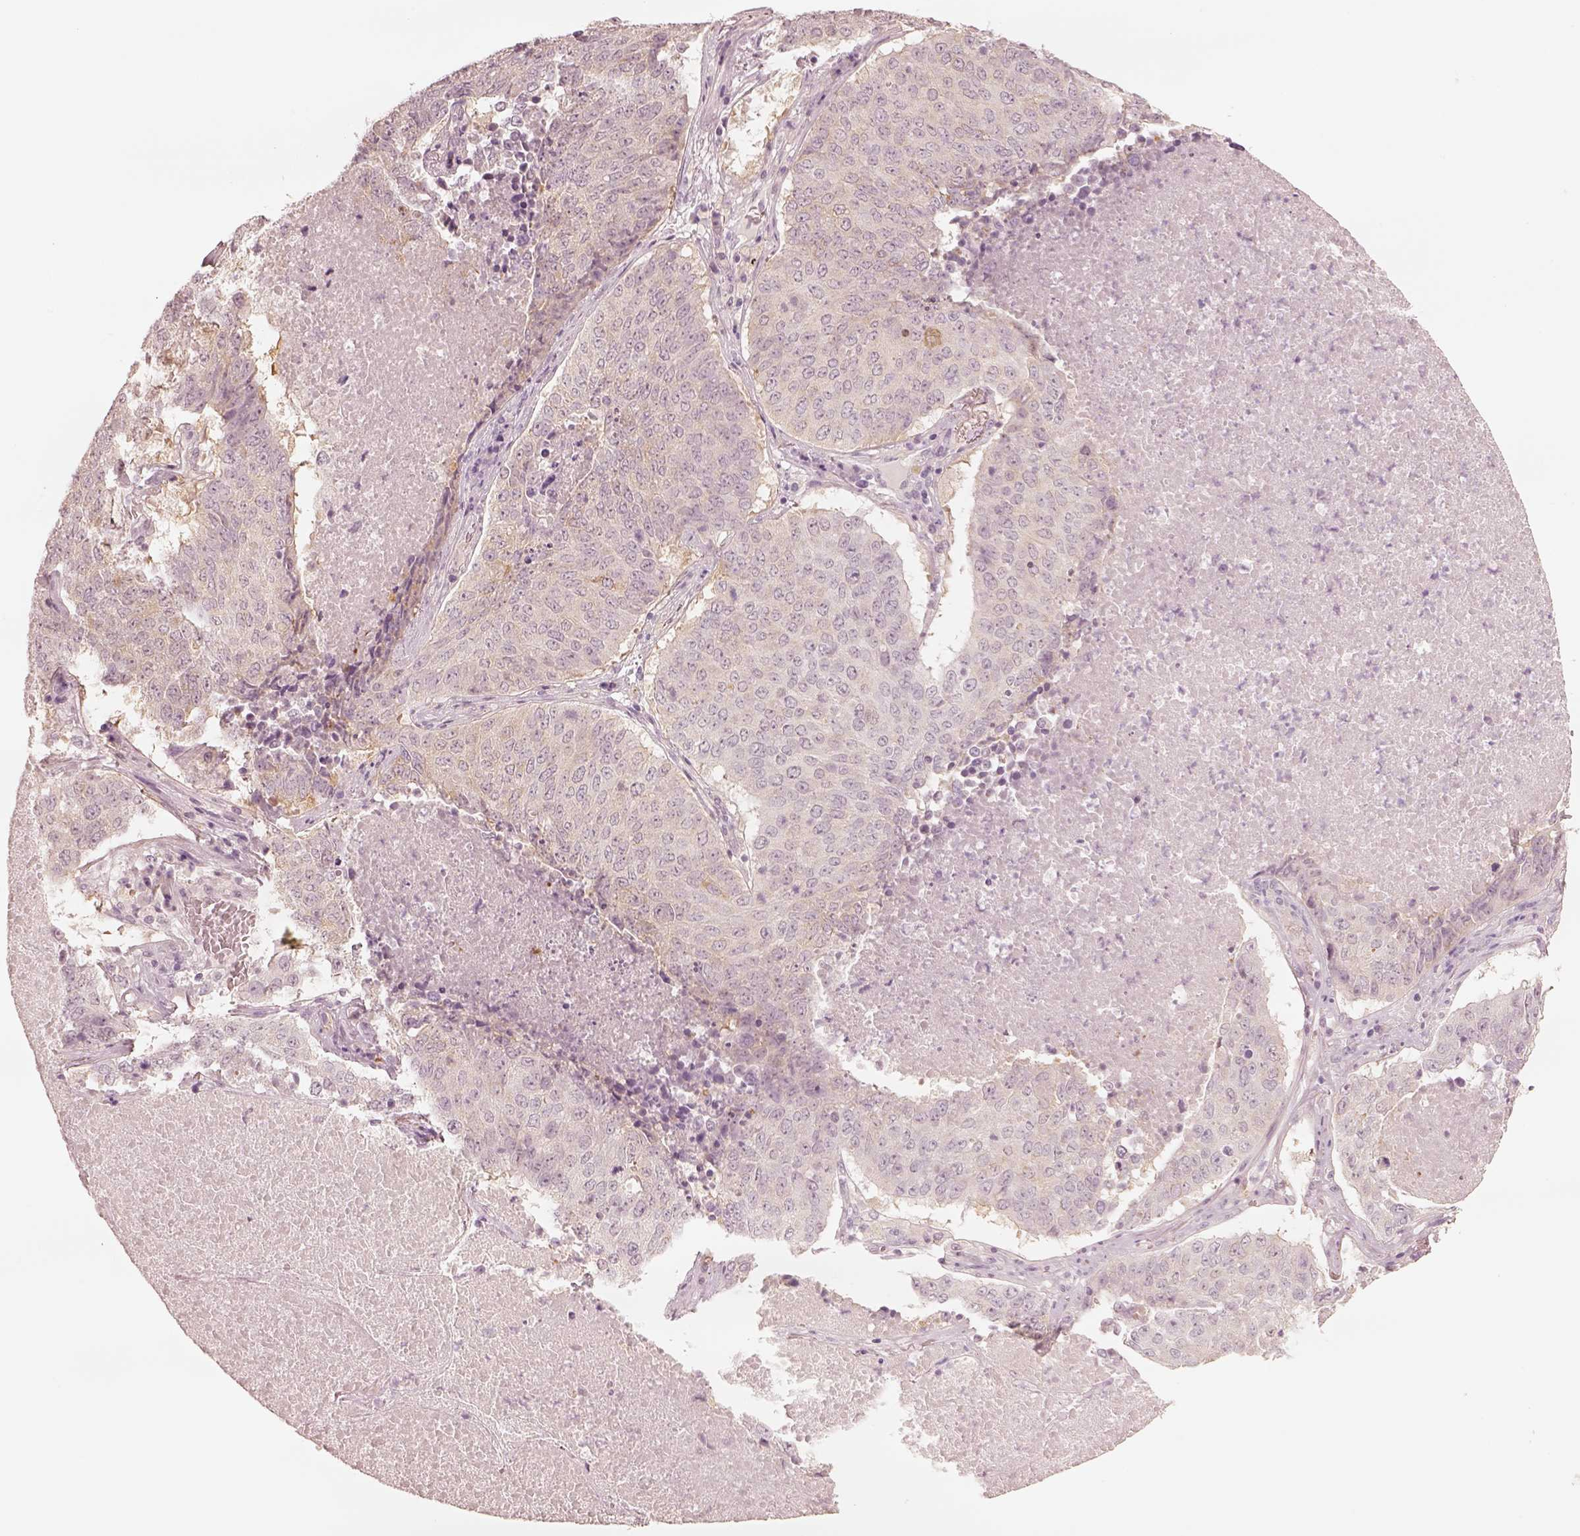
{"staining": {"intensity": "negative", "quantity": "none", "location": "none"}, "tissue": "lung cancer", "cell_type": "Tumor cells", "image_type": "cancer", "snomed": [{"axis": "morphology", "description": "Normal tissue, NOS"}, {"axis": "morphology", "description": "Squamous cell carcinoma, NOS"}, {"axis": "topography", "description": "Bronchus"}, {"axis": "topography", "description": "Lung"}], "caption": "This is an IHC micrograph of lung cancer. There is no staining in tumor cells.", "gene": "DNAAF9", "patient": {"sex": "male", "age": 64}}